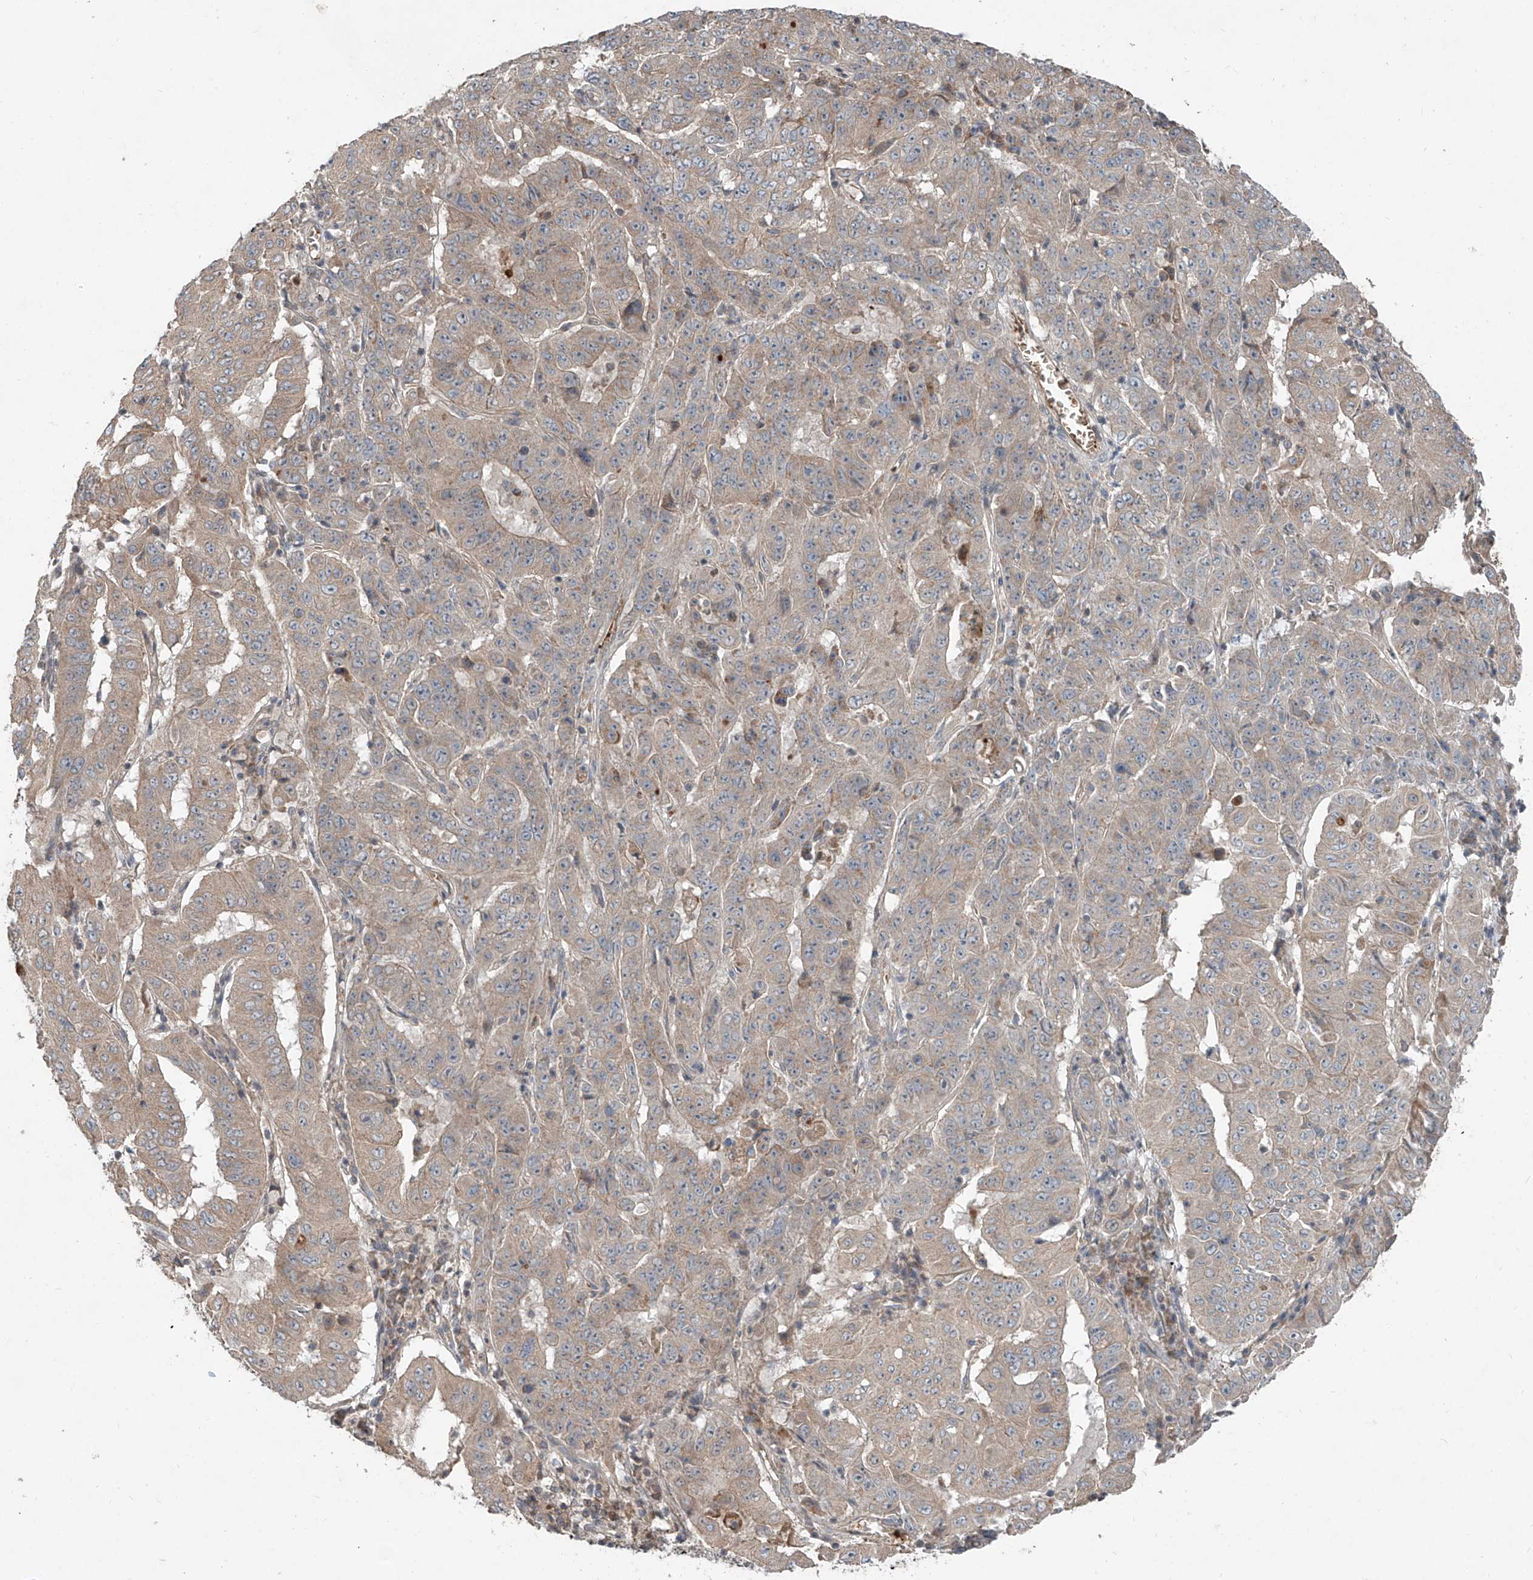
{"staining": {"intensity": "weak", "quantity": "25%-75%", "location": "cytoplasmic/membranous"}, "tissue": "pancreatic cancer", "cell_type": "Tumor cells", "image_type": "cancer", "snomed": [{"axis": "morphology", "description": "Adenocarcinoma, NOS"}, {"axis": "topography", "description": "Pancreas"}], "caption": "Protein staining reveals weak cytoplasmic/membranous expression in approximately 25%-75% of tumor cells in pancreatic cancer.", "gene": "ADAM23", "patient": {"sex": "male", "age": 63}}